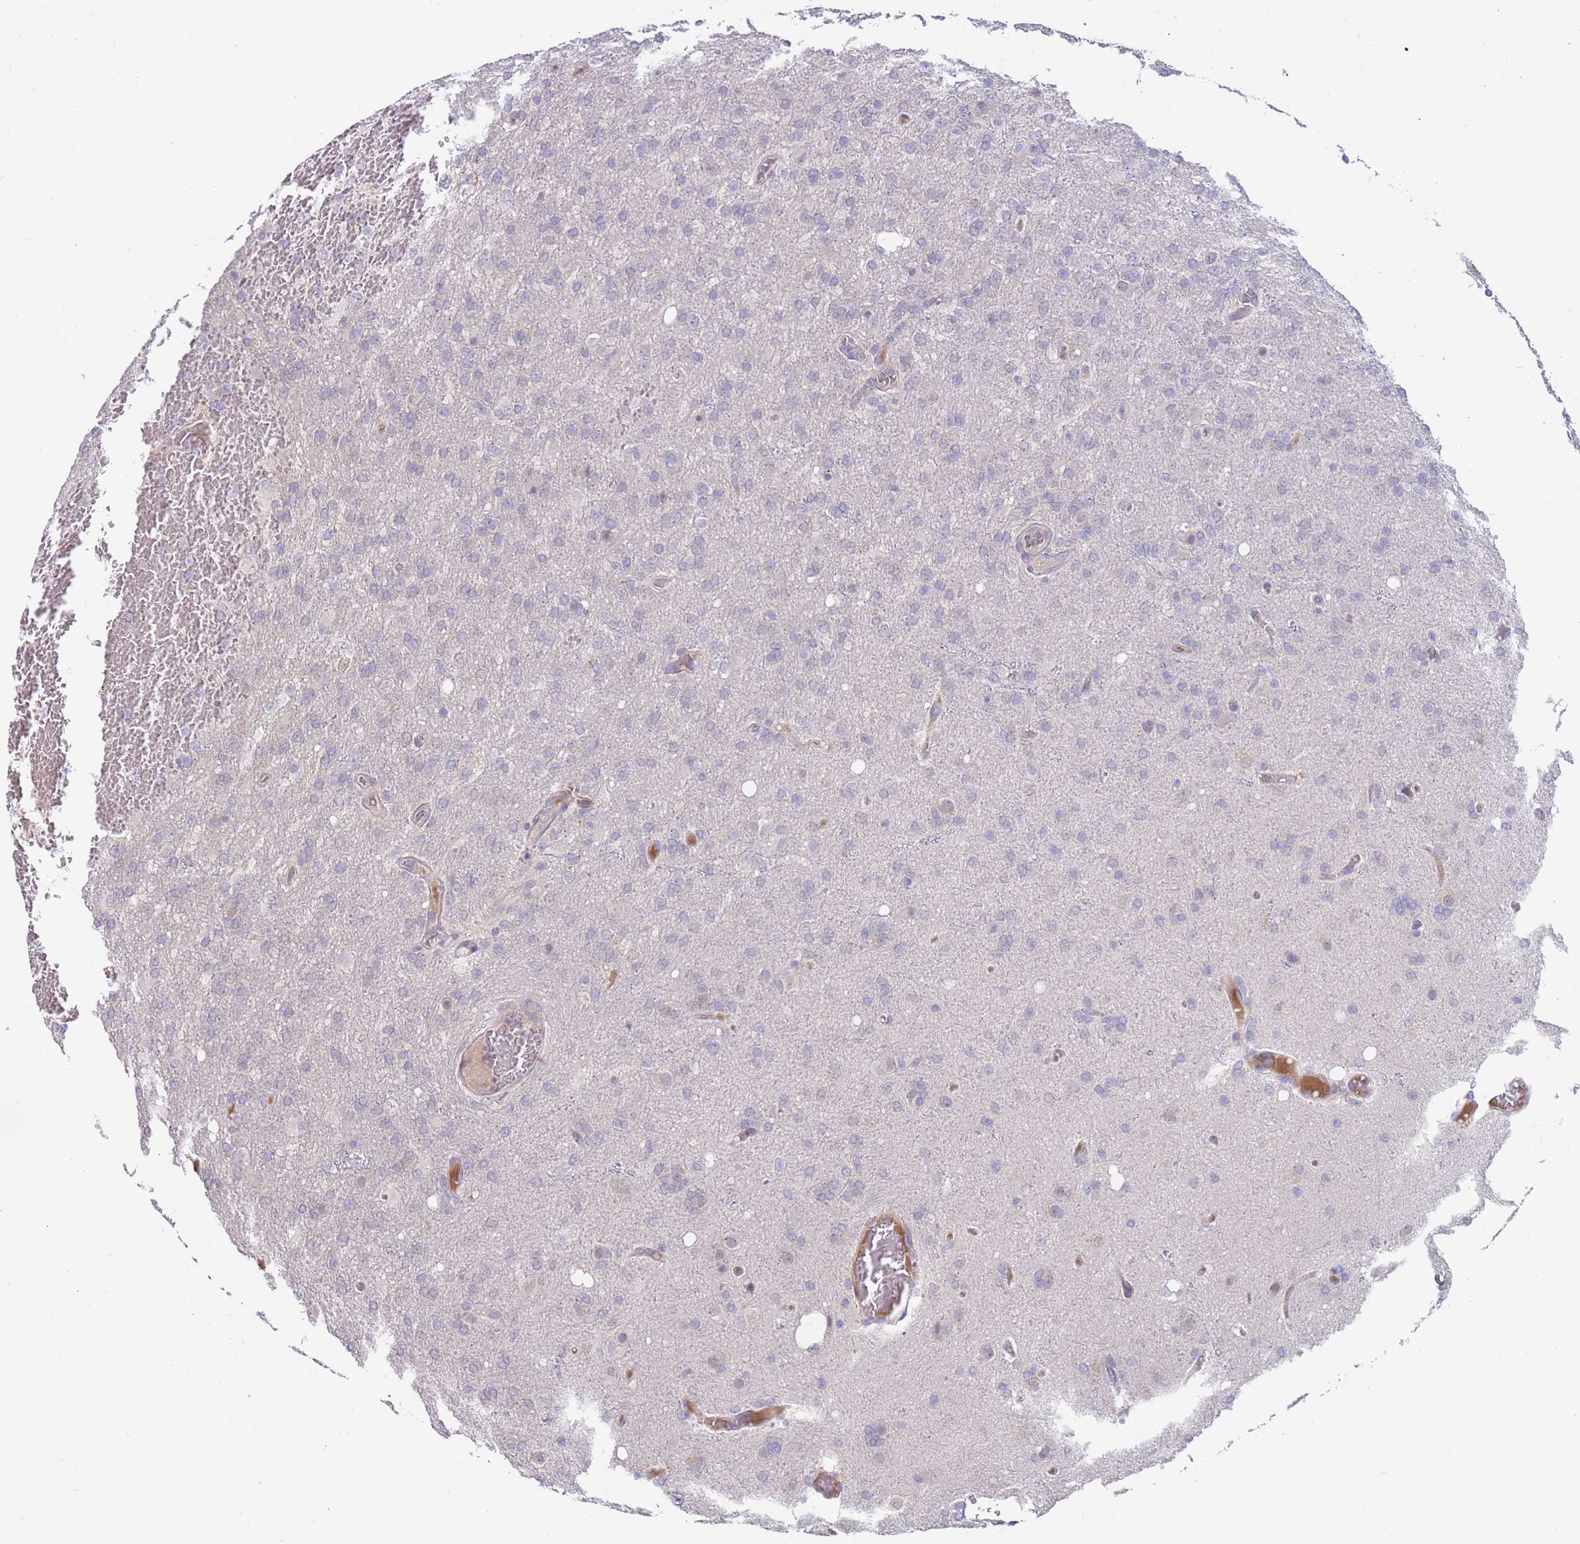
{"staining": {"intensity": "negative", "quantity": "none", "location": "none"}, "tissue": "glioma", "cell_type": "Tumor cells", "image_type": "cancer", "snomed": [{"axis": "morphology", "description": "Glioma, malignant, High grade"}, {"axis": "topography", "description": "Brain"}], "caption": "Immunohistochemistry (IHC) micrograph of malignant high-grade glioma stained for a protein (brown), which shows no expression in tumor cells.", "gene": "ZNF746", "patient": {"sex": "female", "age": 74}}